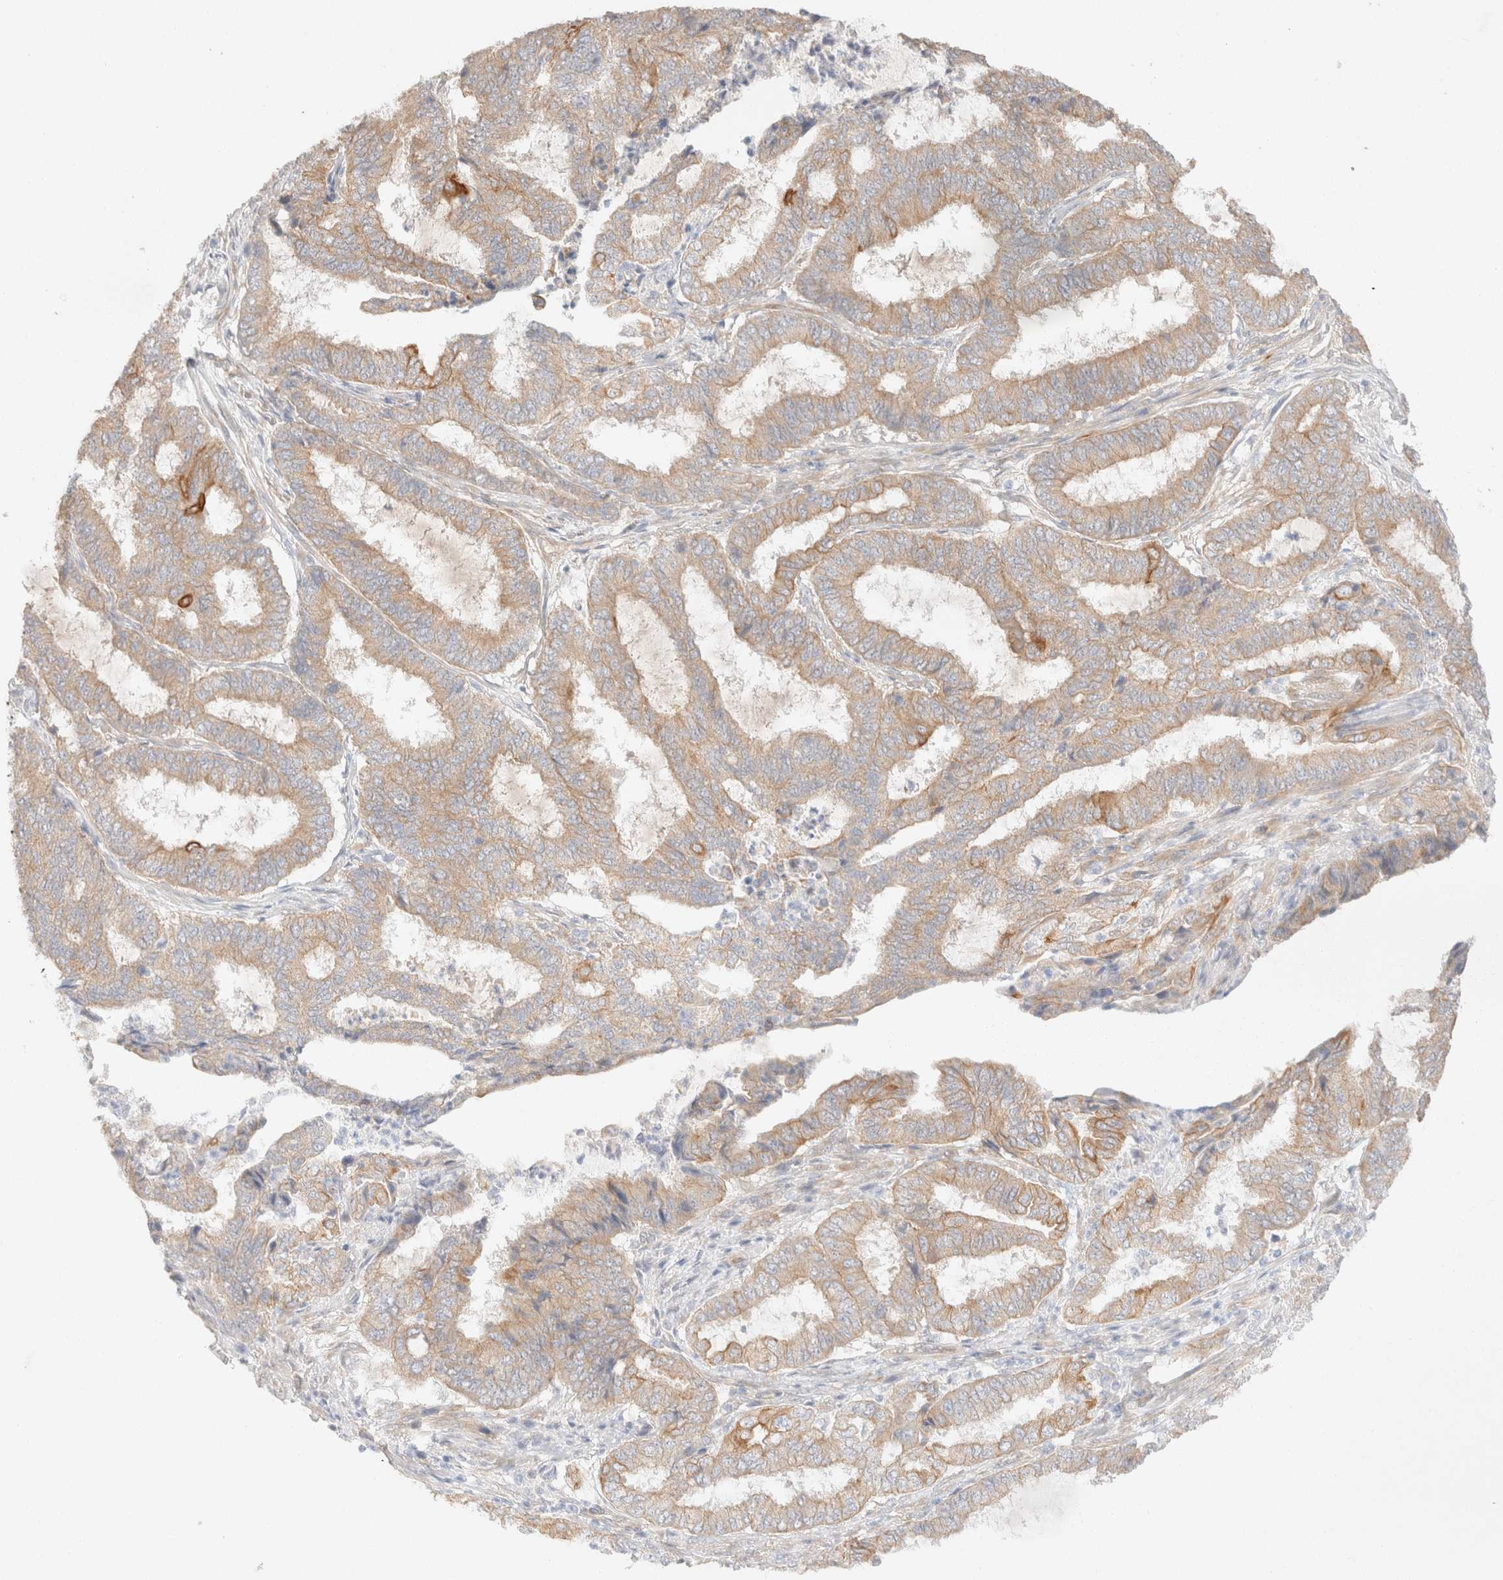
{"staining": {"intensity": "weak", "quantity": ">75%", "location": "cytoplasmic/membranous"}, "tissue": "endometrial cancer", "cell_type": "Tumor cells", "image_type": "cancer", "snomed": [{"axis": "morphology", "description": "Adenocarcinoma, NOS"}, {"axis": "topography", "description": "Endometrium"}], "caption": "Human adenocarcinoma (endometrial) stained for a protein (brown) shows weak cytoplasmic/membranous positive staining in approximately >75% of tumor cells.", "gene": "CSNK1E", "patient": {"sex": "female", "age": 51}}